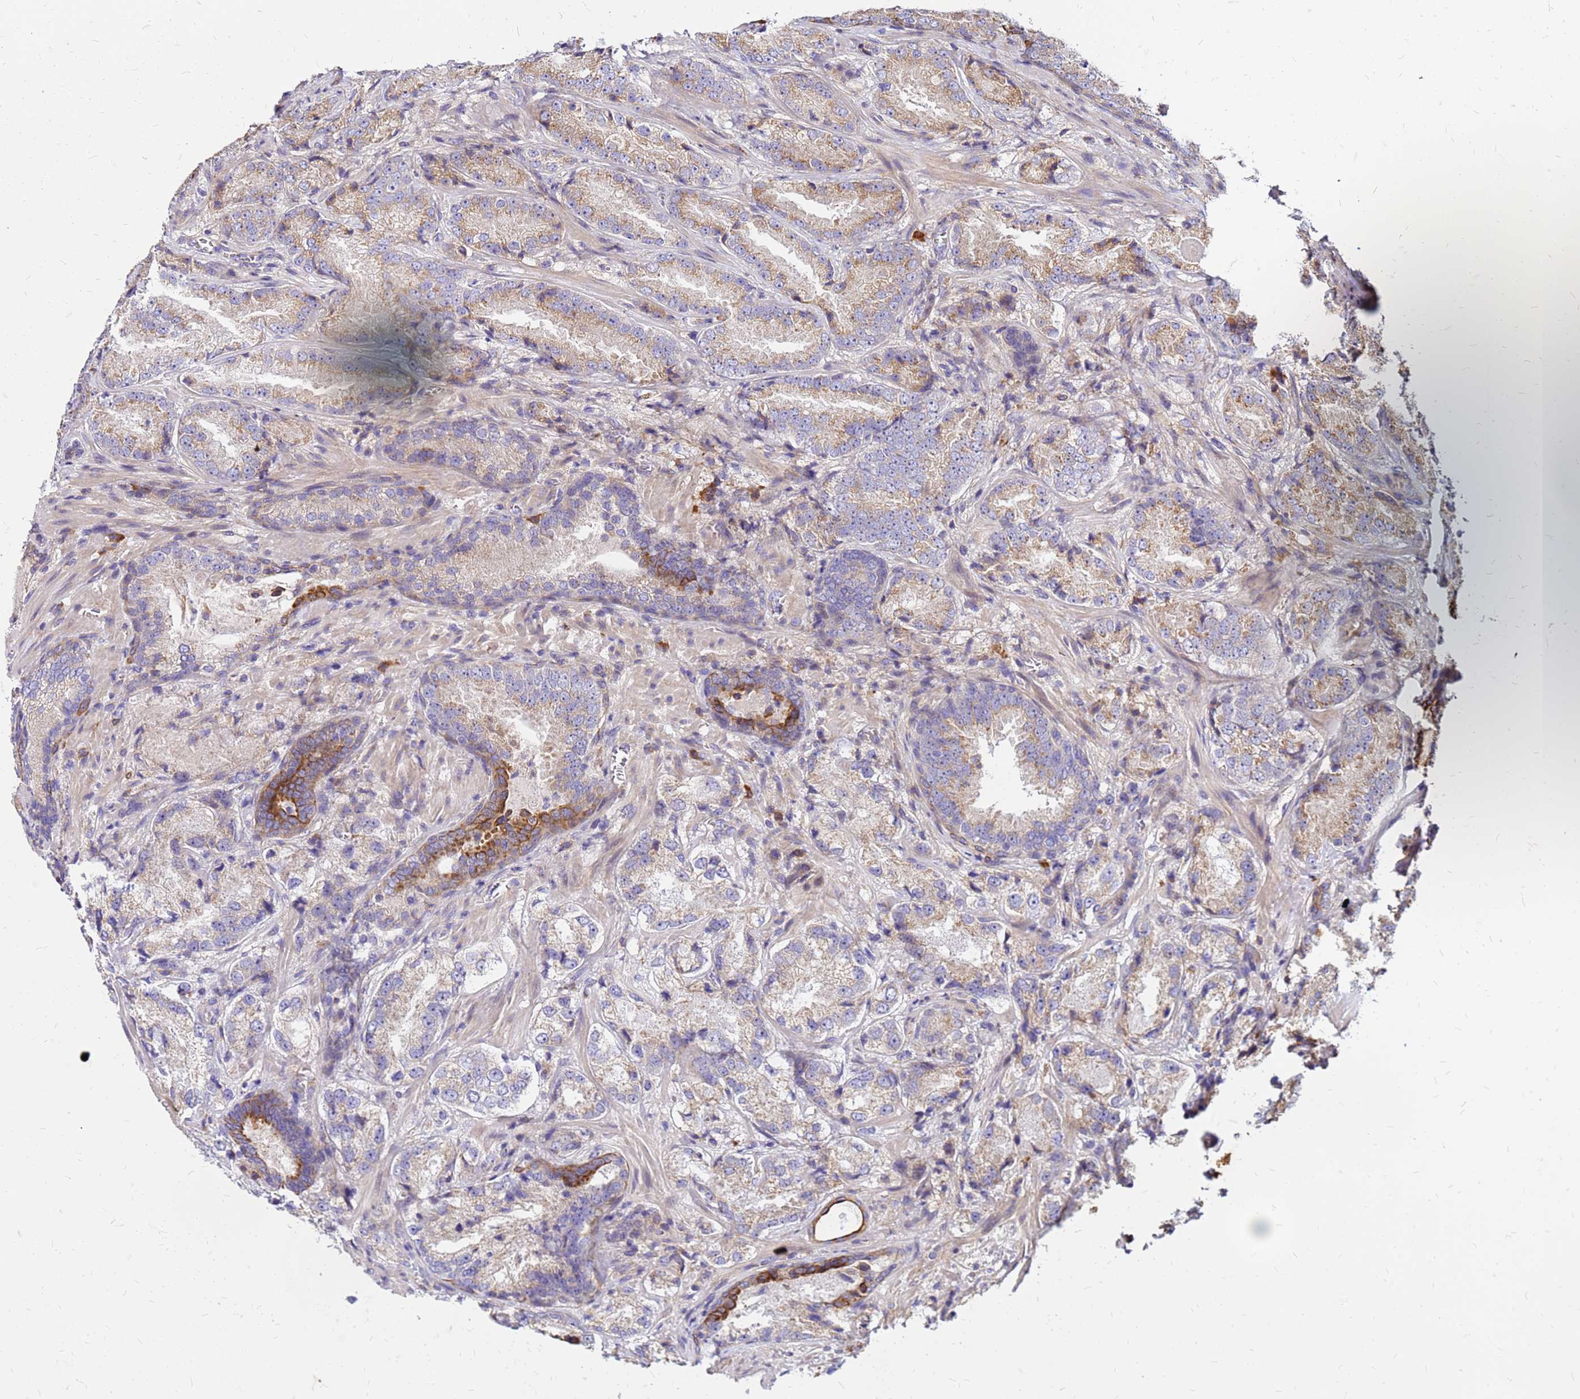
{"staining": {"intensity": "moderate", "quantity": ">75%", "location": "cytoplasmic/membranous"}, "tissue": "prostate cancer", "cell_type": "Tumor cells", "image_type": "cancer", "snomed": [{"axis": "morphology", "description": "Adenocarcinoma, Low grade"}, {"axis": "topography", "description": "Prostate"}], "caption": "Protein expression analysis of human prostate cancer (adenocarcinoma (low-grade)) reveals moderate cytoplasmic/membranous staining in about >75% of tumor cells.", "gene": "VMO1", "patient": {"sex": "male", "age": 74}}